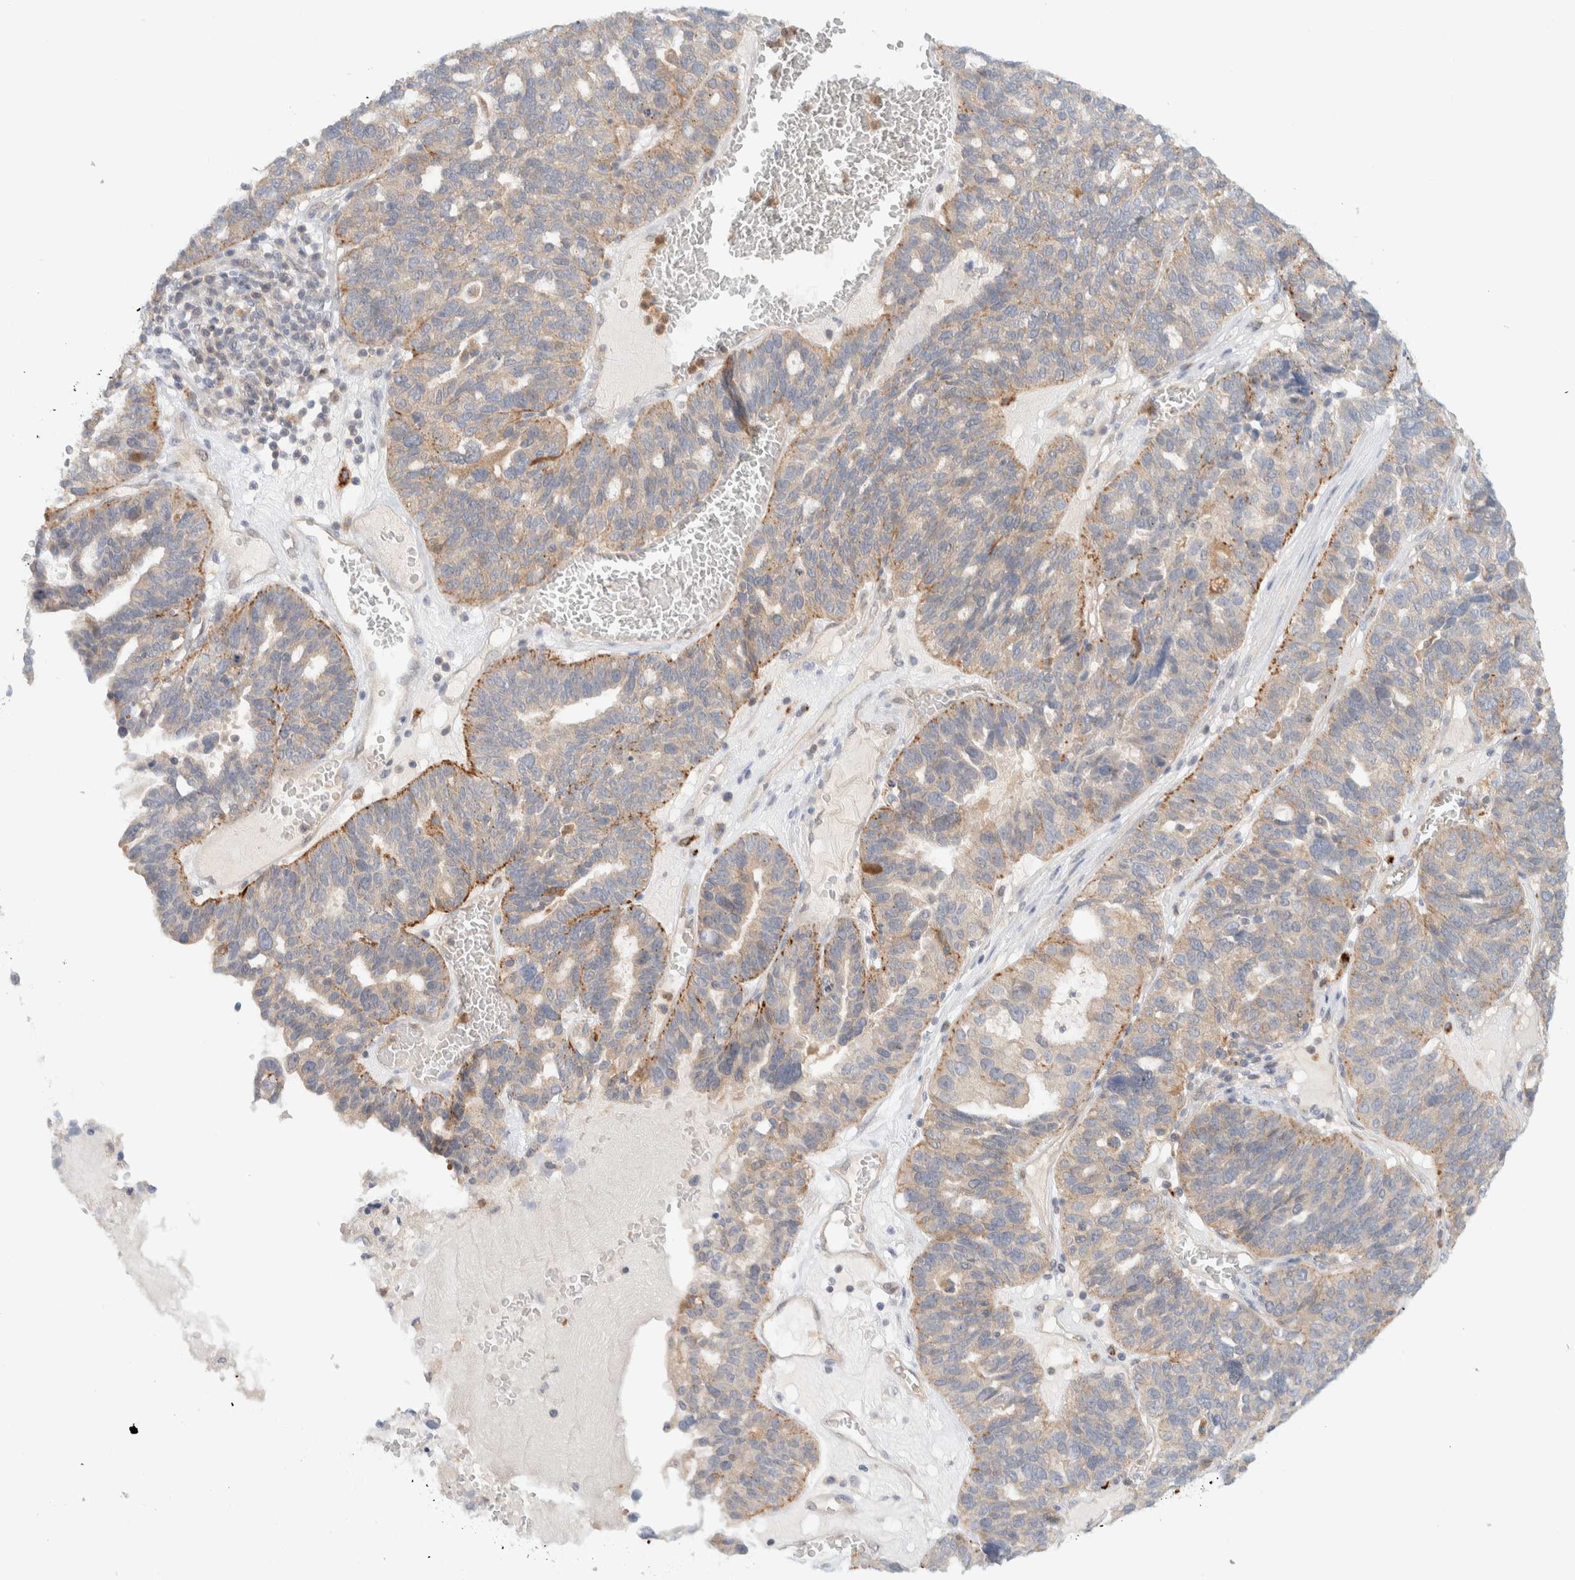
{"staining": {"intensity": "moderate", "quantity": "<25%", "location": "cytoplasmic/membranous"}, "tissue": "ovarian cancer", "cell_type": "Tumor cells", "image_type": "cancer", "snomed": [{"axis": "morphology", "description": "Cystadenocarcinoma, serous, NOS"}, {"axis": "topography", "description": "Ovary"}], "caption": "There is low levels of moderate cytoplasmic/membranous staining in tumor cells of ovarian serous cystadenocarcinoma, as demonstrated by immunohistochemical staining (brown color).", "gene": "GCLM", "patient": {"sex": "female", "age": 59}}